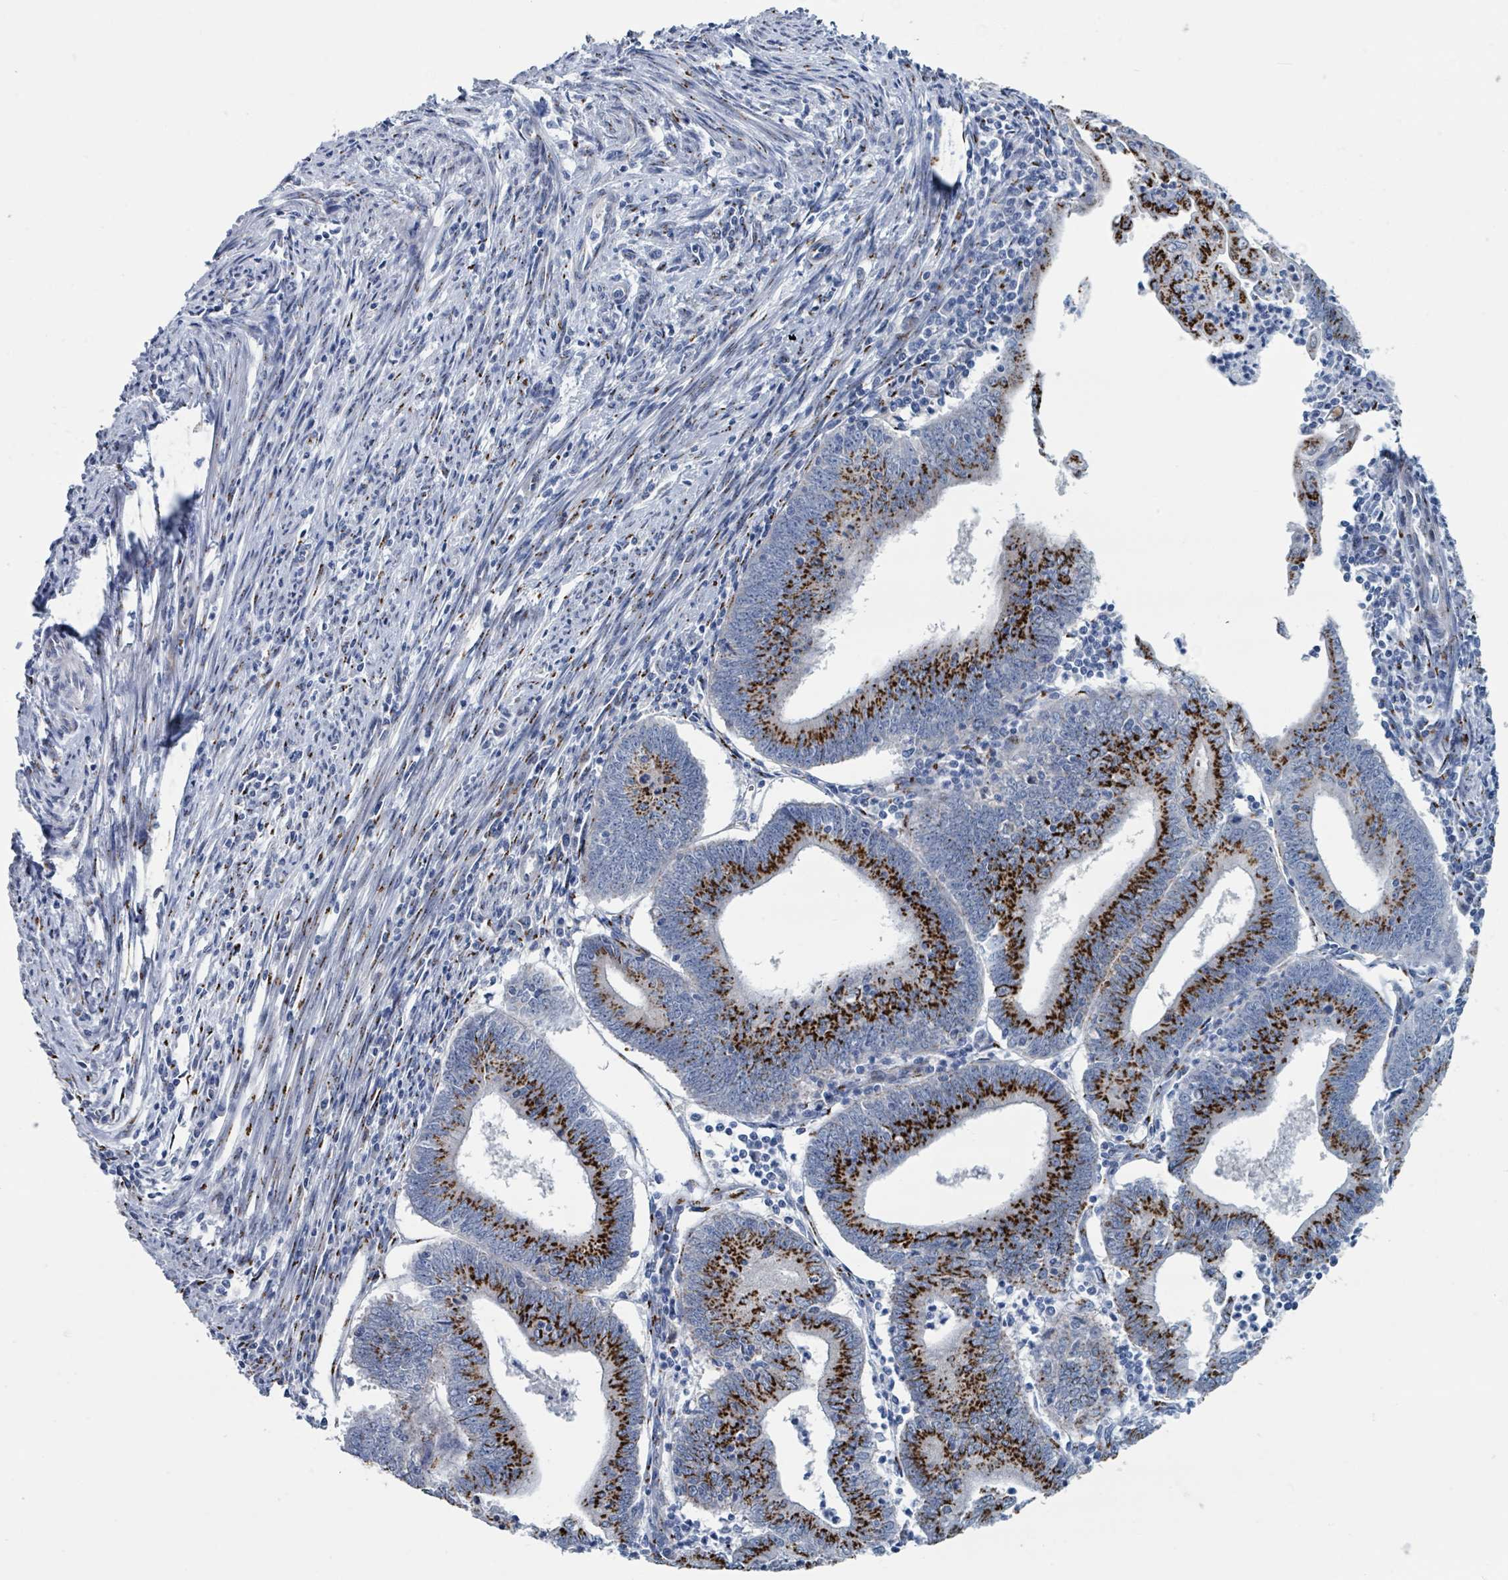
{"staining": {"intensity": "strong", "quantity": "25%-75%", "location": "cytoplasmic/membranous"}, "tissue": "endometrial cancer", "cell_type": "Tumor cells", "image_type": "cancer", "snomed": [{"axis": "morphology", "description": "Adenocarcinoma, NOS"}, {"axis": "topography", "description": "Endometrium"}], "caption": "Tumor cells display high levels of strong cytoplasmic/membranous expression in approximately 25%-75% of cells in endometrial cancer. The protein of interest is shown in brown color, while the nuclei are stained blue.", "gene": "DCAF5", "patient": {"sex": "female", "age": 60}}